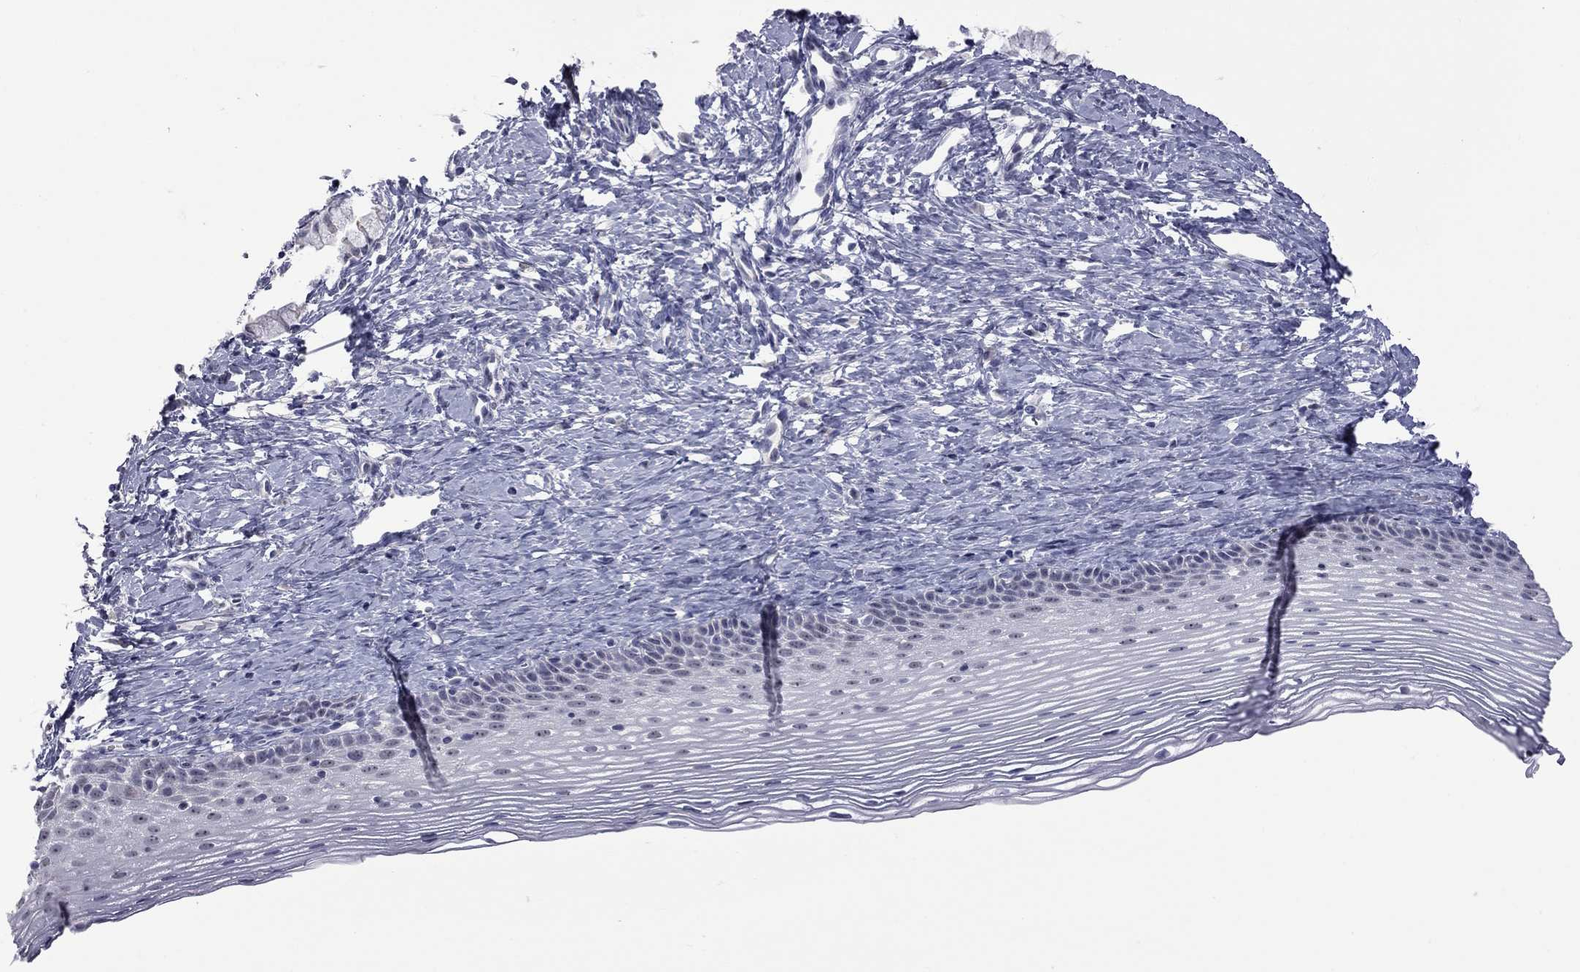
{"staining": {"intensity": "negative", "quantity": "none", "location": "none"}, "tissue": "cervix", "cell_type": "Glandular cells", "image_type": "normal", "snomed": [{"axis": "morphology", "description": "Normal tissue, NOS"}, {"axis": "topography", "description": "Cervix"}], "caption": "Protein analysis of unremarkable cervix displays no significant positivity in glandular cells.", "gene": "GSG1L", "patient": {"sex": "female", "age": 39}}